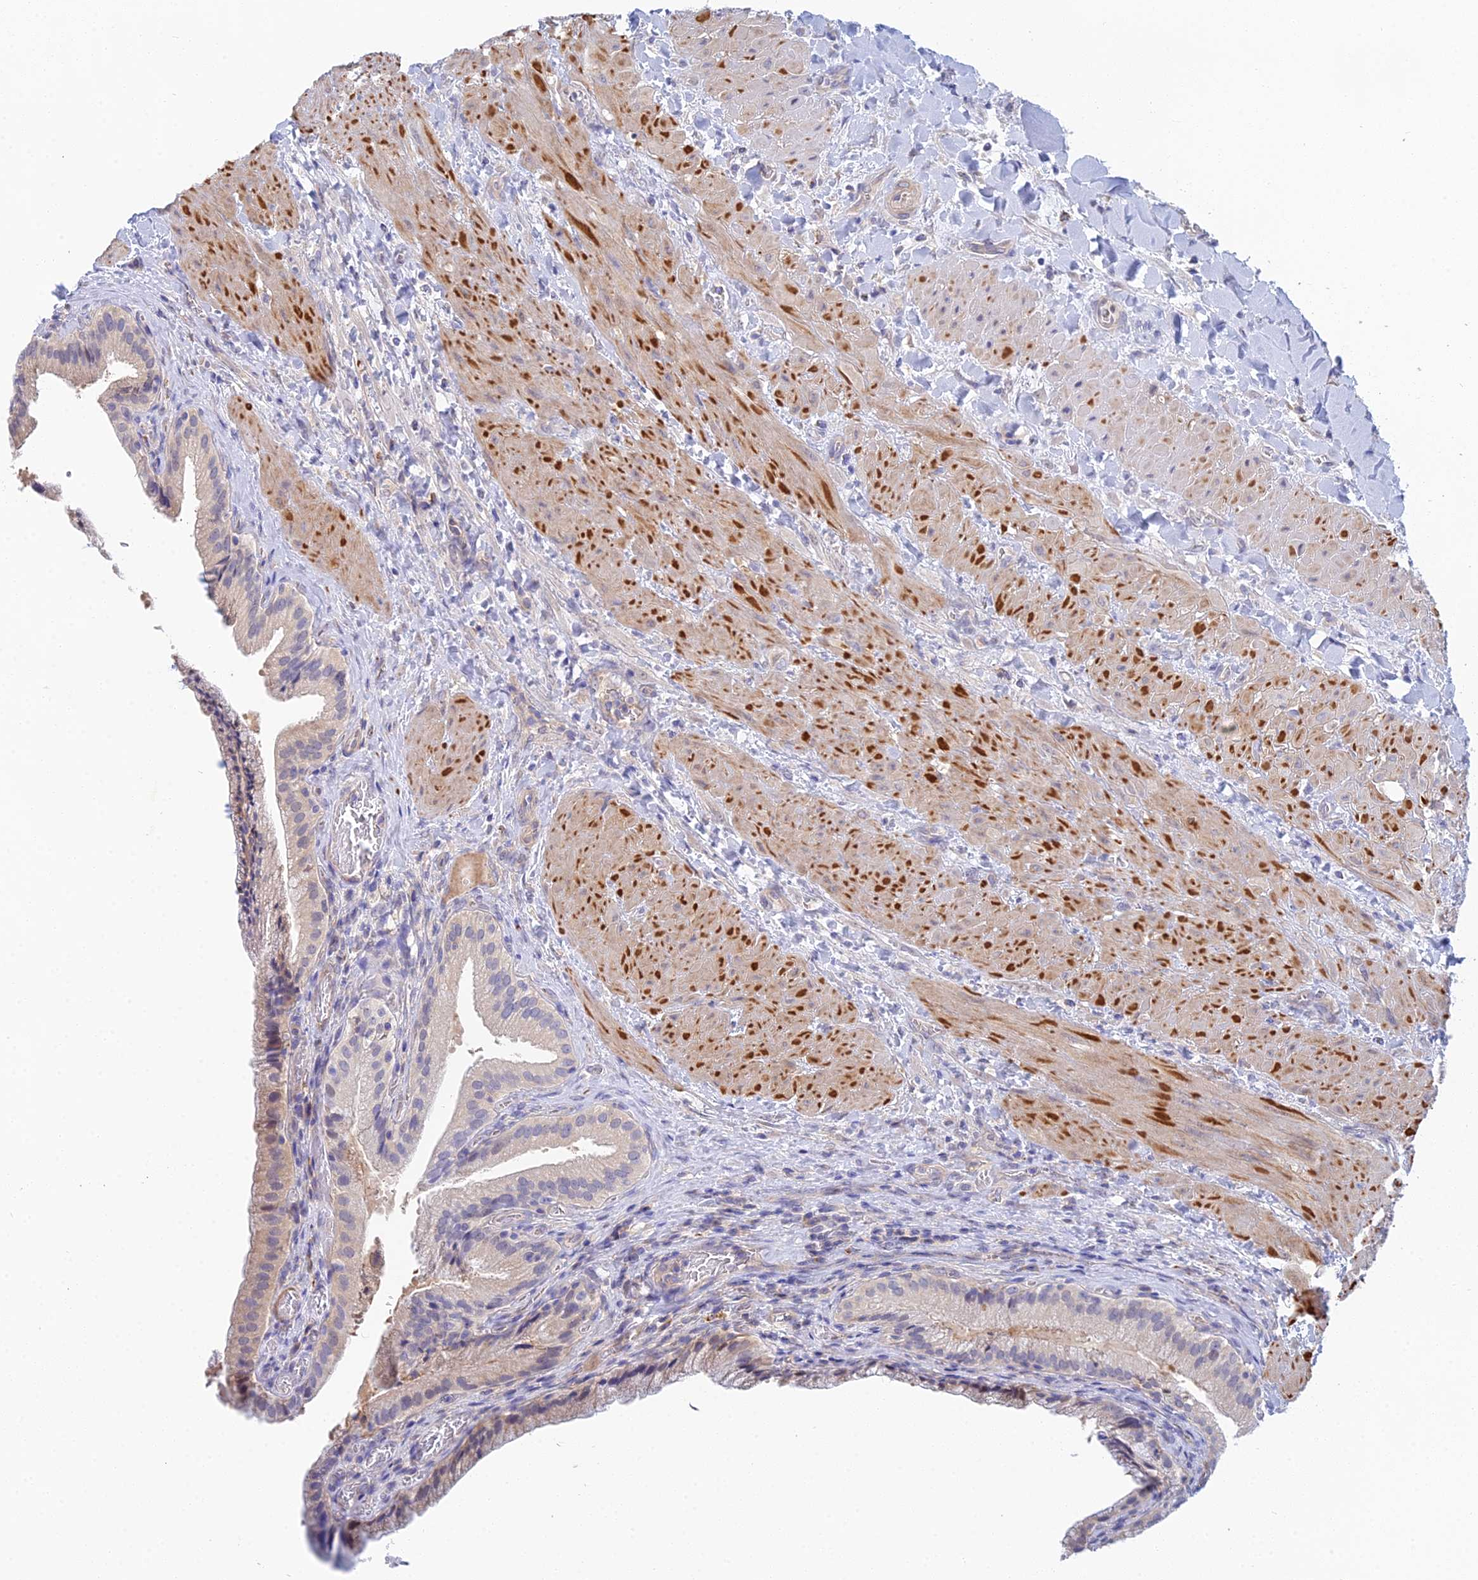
{"staining": {"intensity": "weak", "quantity": "<25%", "location": "cytoplasmic/membranous"}, "tissue": "gallbladder", "cell_type": "Glandular cells", "image_type": "normal", "snomed": [{"axis": "morphology", "description": "Normal tissue, NOS"}, {"axis": "topography", "description": "Gallbladder"}], "caption": "A photomicrograph of gallbladder stained for a protein reveals no brown staining in glandular cells. (Brightfield microscopy of DAB (3,3'-diaminobenzidine) immunohistochemistry (IHC) at high magnification).", "gene": "DNAH14", "patient": {"sex": "male", "age": 24}}